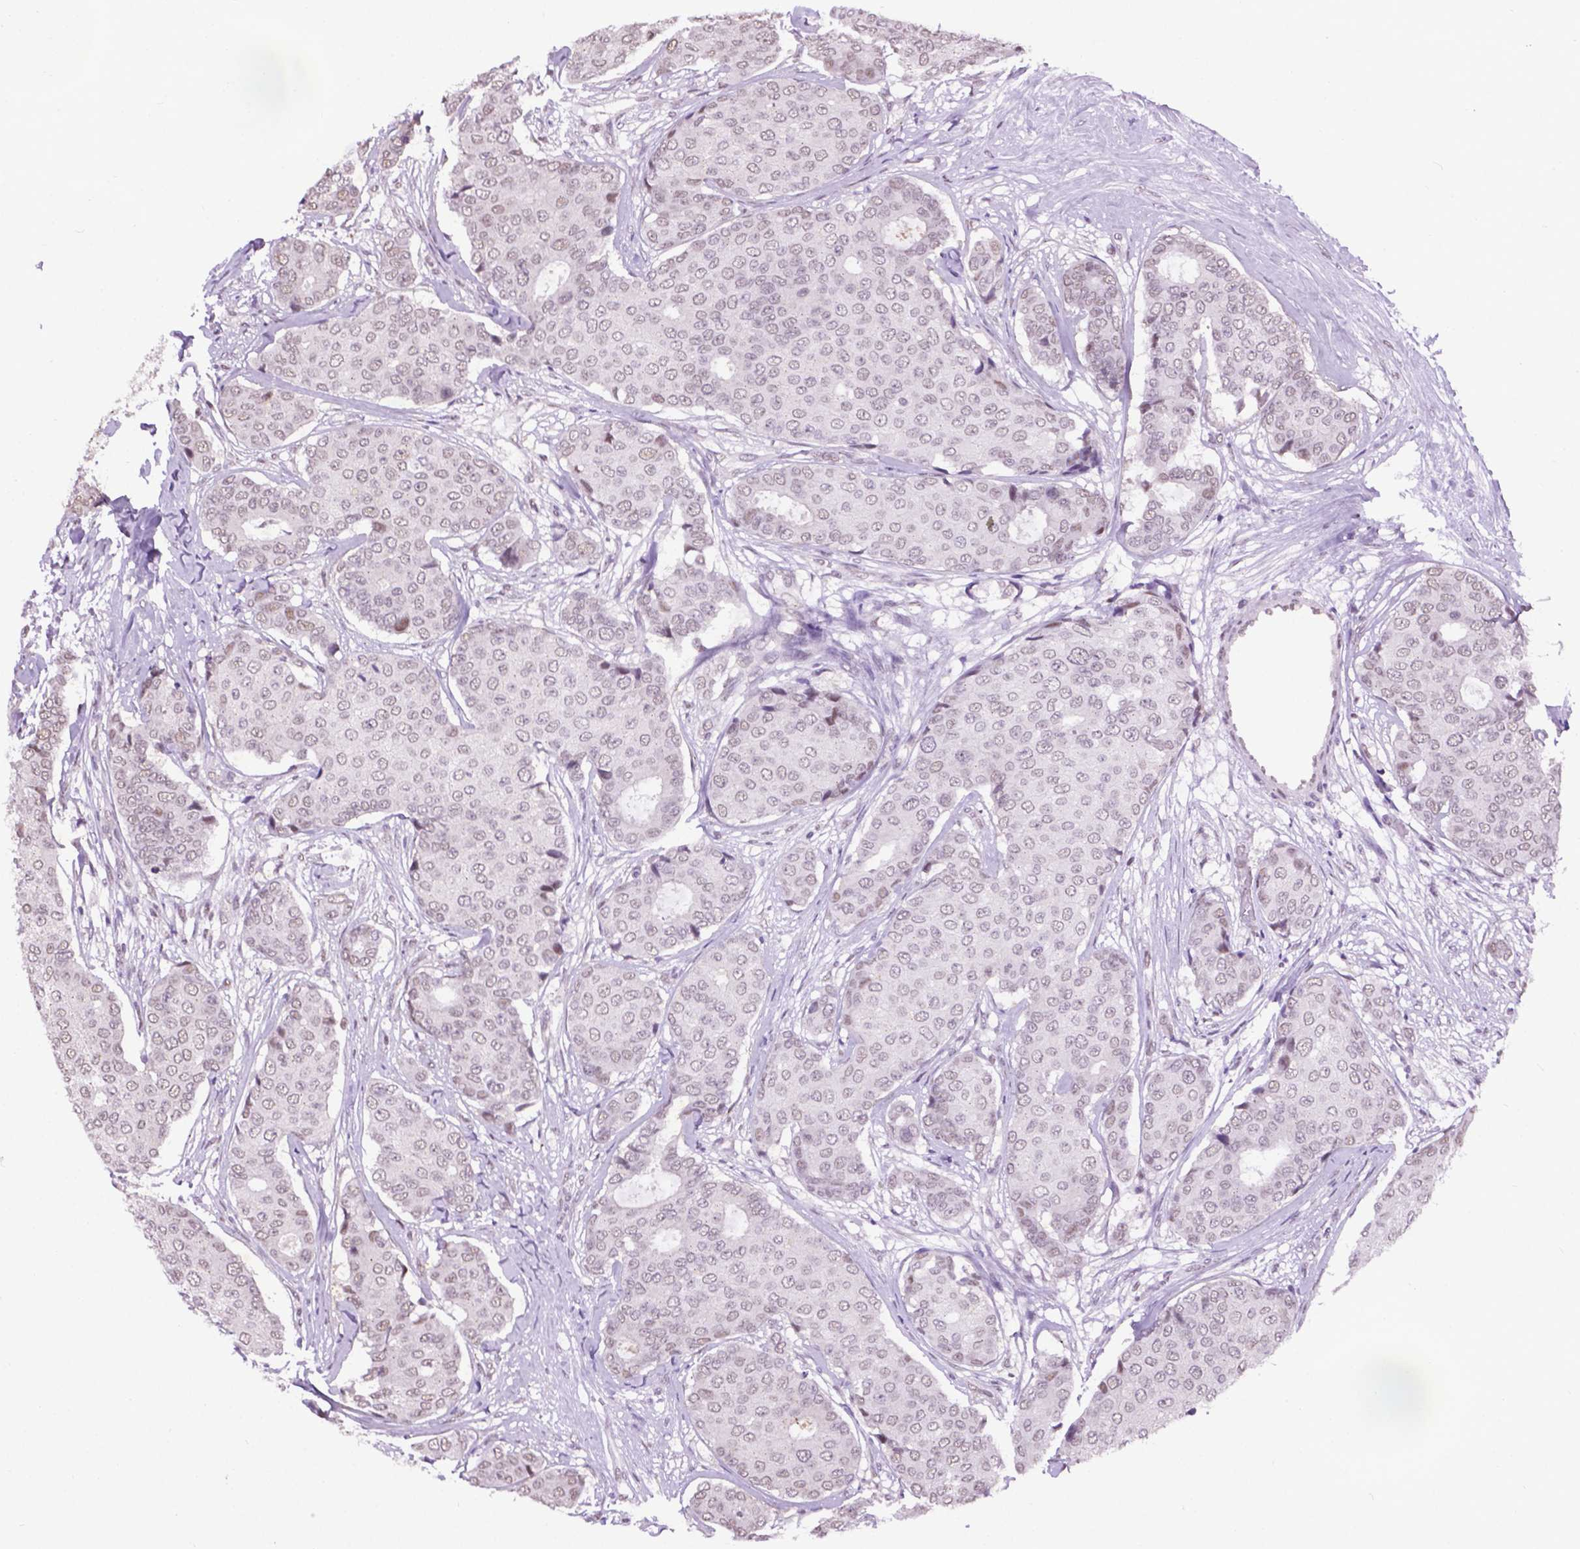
{"staining": {"intensity": "negative", "quantity": "none", "location": "none"}, "tissue": "breast cancer", "cell_type": "Tumor cells", "image_type": "cancer", "snomed": [{"axis": "morphology", "description": "Duct carcinoma"}, {"axis": "topography", "description": "Breast"}], "caption": "This is an immunohistochemistry micrograph of human breast cancer. There is no expression in tumor cells.", "gene": "ABI2", "patient": {"sex": "female", "age": 75}}